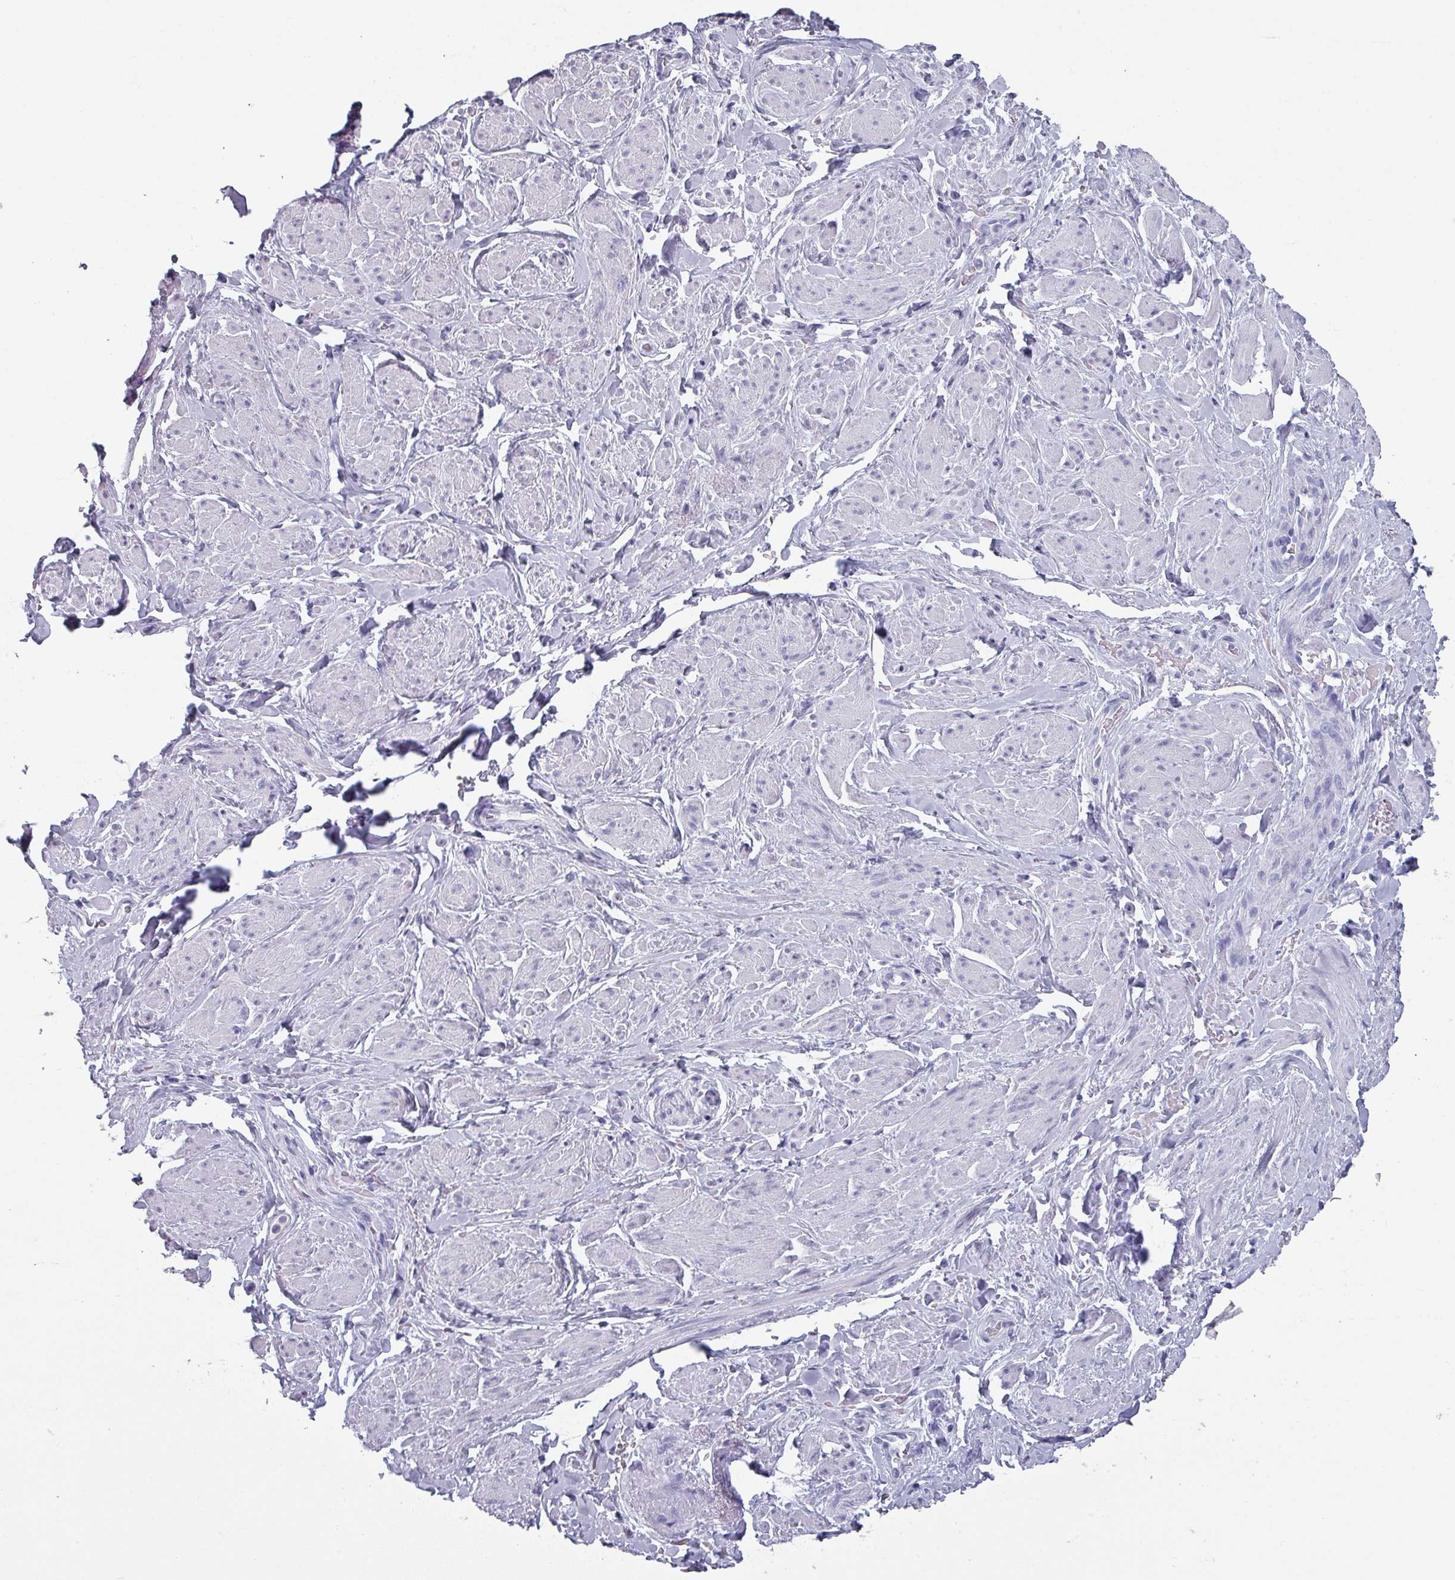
{"staining": {"intensity": "negative", "quantity": "none", "location": "none"}, "tissue": "smooth muscle", "cell_type": "Smooth muscle cells", "image_type": "normal", "snomed": [{"axis": "morphology", "description": "Normal tissue, NOS"}, {"axis": "topography", "description": "Smooth muscle"}, {"axis": "topography", "description": "Peripheral nerve tissue"}], "caption": "Immunohistochemistry micrograph of benign human smooth muscle stained for a protein (brown), which exhibits no staining in smooth muscle cells. Nuclei are stained in blue.", "gene": "SLC35G2", "patient": {"sex": "male", "age": 69}}